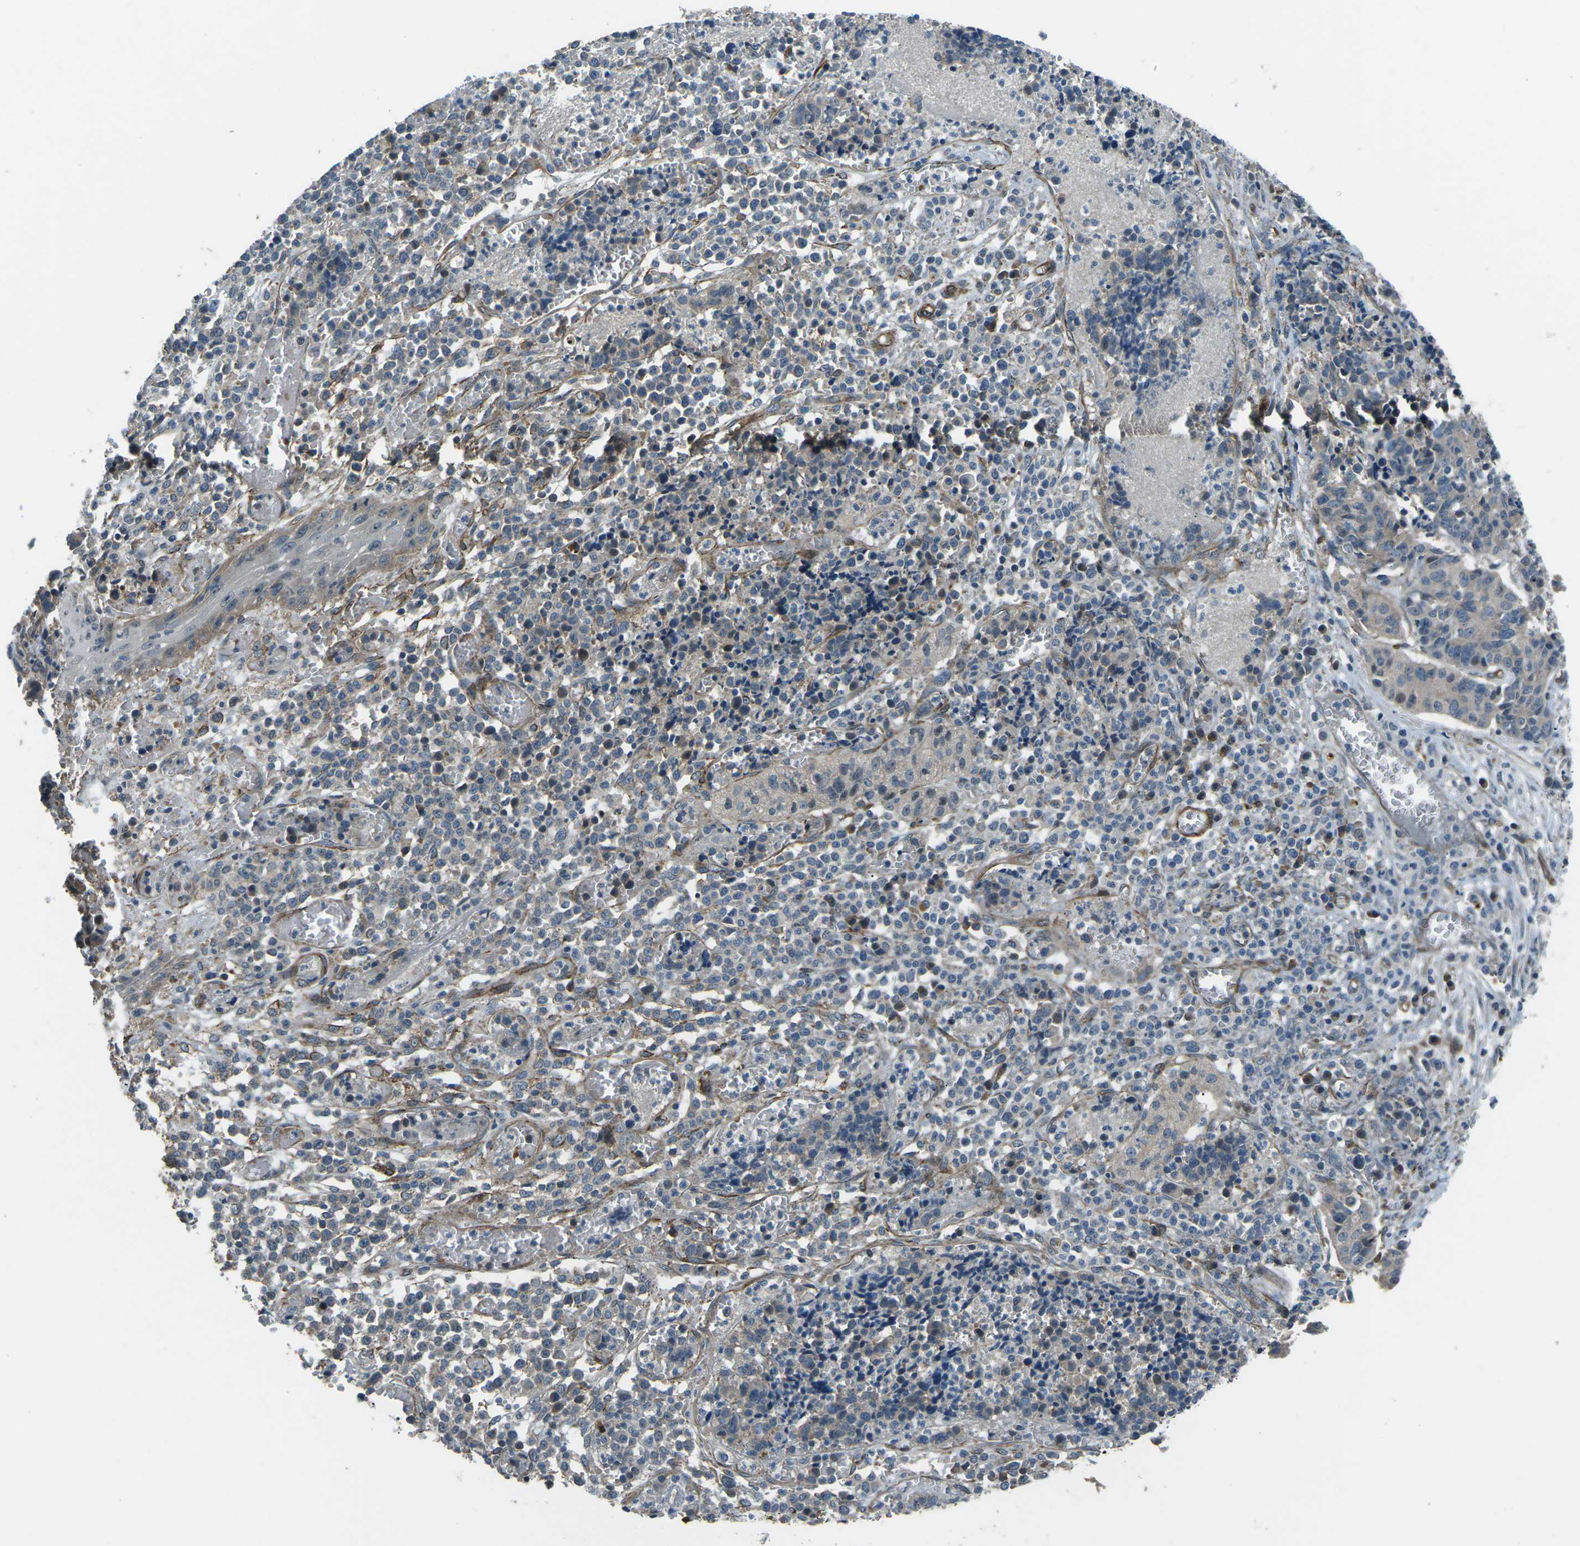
{"staining": {"intensity": "negative", "quantity": "none", "location": "none"}, "tissue": "cervical cancer", "cell_type": "Tumor cells", "image_type": "cancer", "snomed": [{"axis": "morphology", "description": "Squamous cell carcinoma, NOS"}, {"axis": "topography", "description": "Cervix"}], "caption": "Immunohistochemistry (IHC) photomicrograph of neoplastic tissue: human cervical cancer (squamous cell carcinoma) stained with DAB exhibits no significant protein expression in tumor cells.", "gene": "AFAP1", "patient": {"sex": "female", "age": 35}}